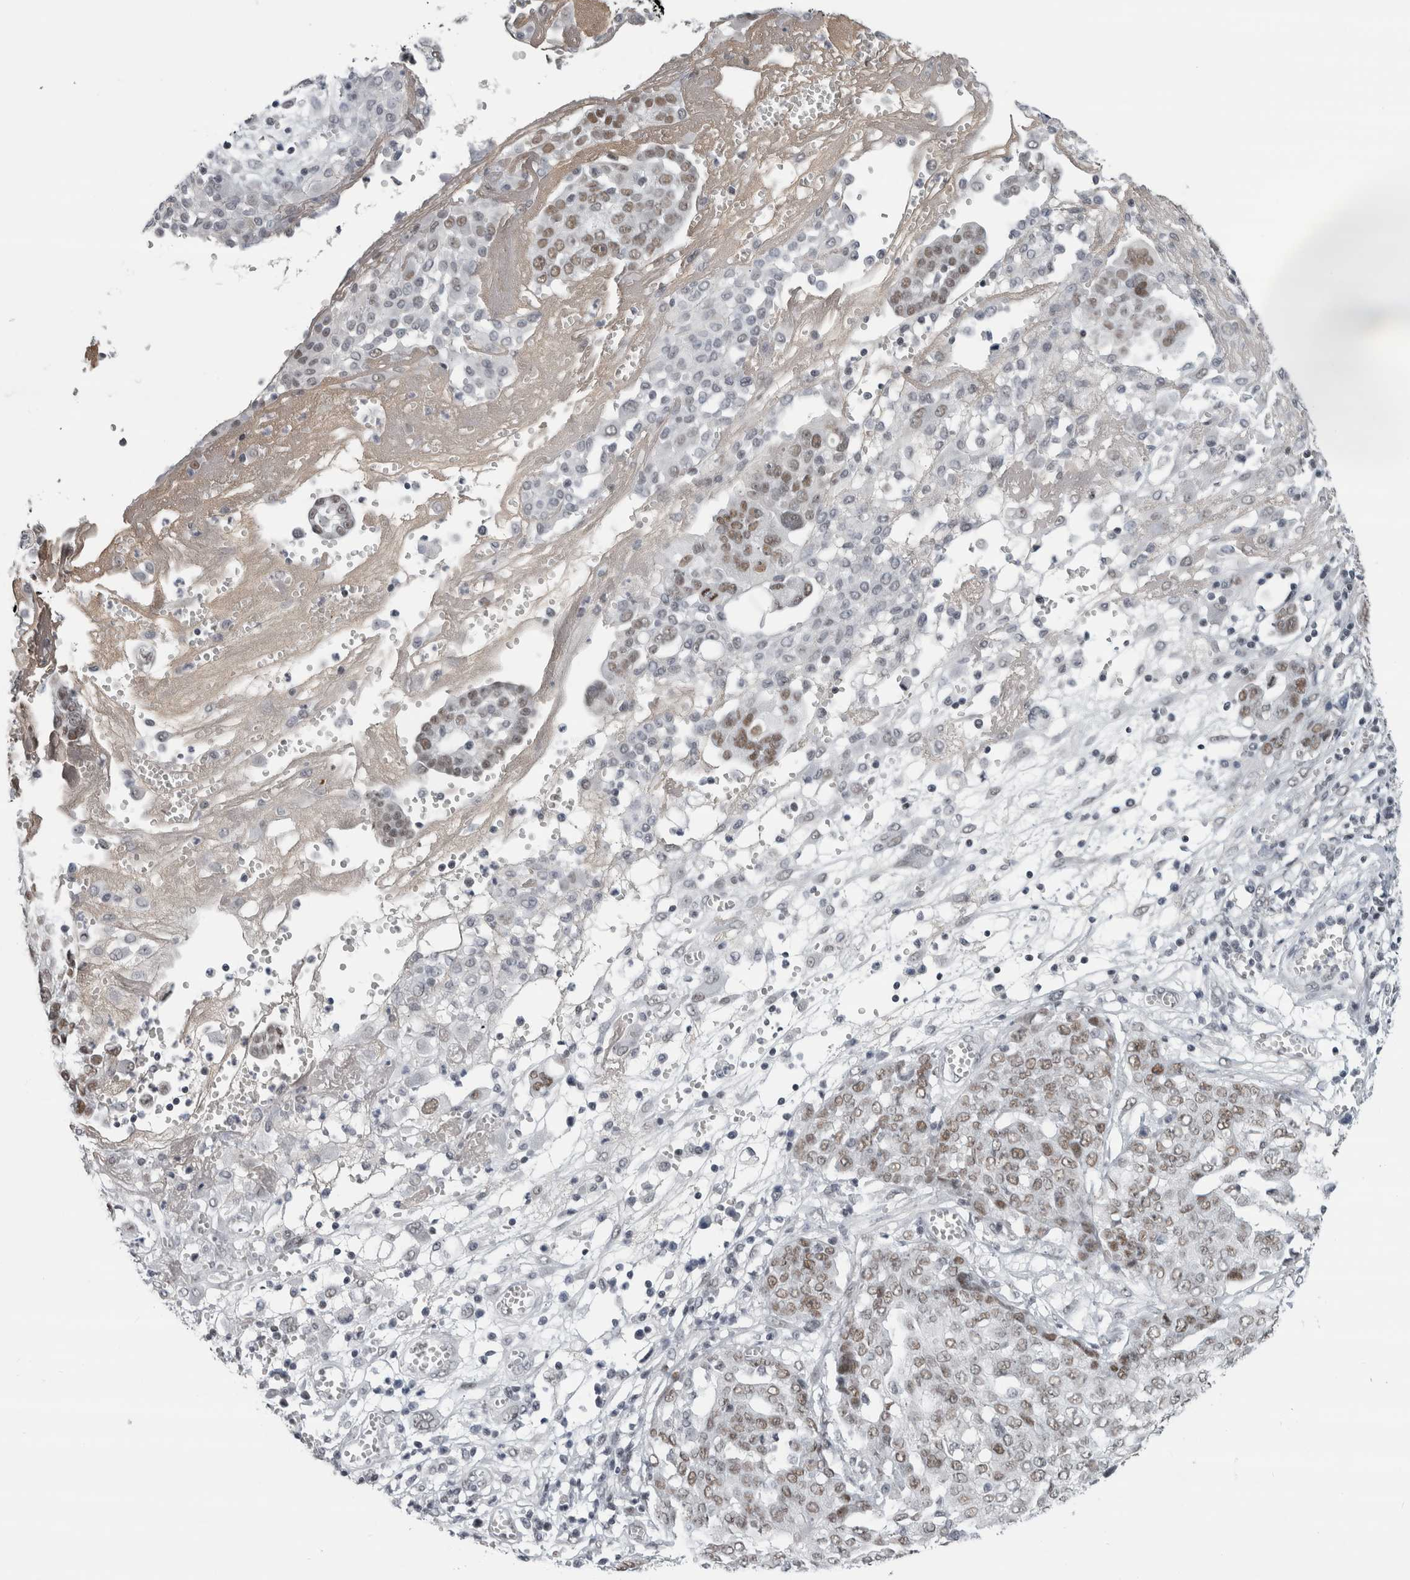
{"staining": {"intensity": "moderate", "quantity": "25%-75%", "location": "nuclear"}, "tissue": "ovarian cancer", "cell_type": "Tumor cells", "image_type": "cancer", "snomed": [{"axis": "morphology", "description": "Cystadenocarcinoma, serous, NOS"}, {"axis": "topography", "description": "Soft tissue"}, {"axis": "topography", "description": "Ovary"}], "caption": "Immunohistochemical staining of serous cystadenocarcinoma (ovarian) shows medium levels of moderate nuclear protein expression in approximately 25%-75% of tumor cells. Ihc stains the protein of interest in brown and the nuclei are stained blue.", "gene": "ARID4B", "patient": {"sex": "female", "age": 57}}